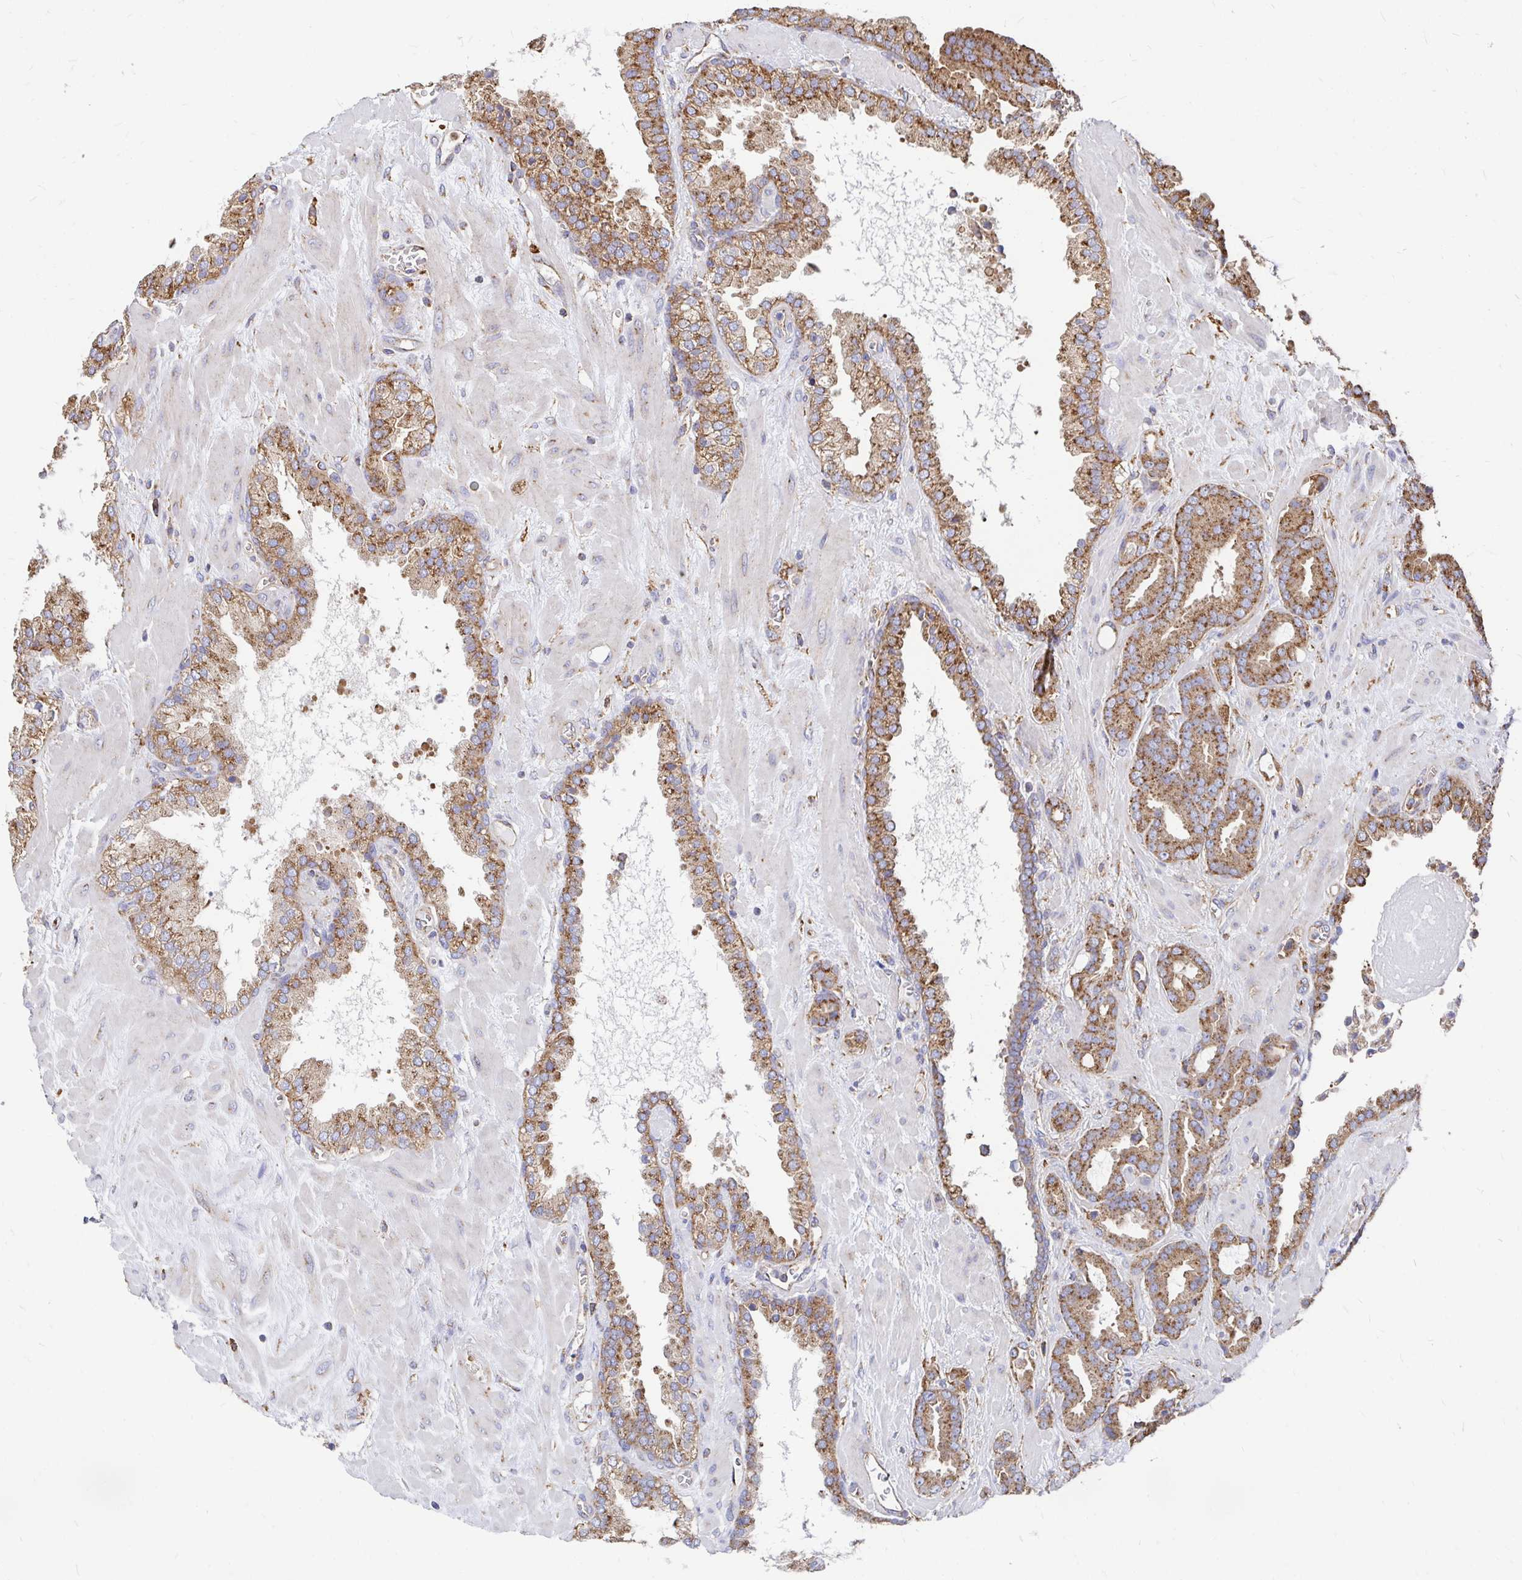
{"staining": {"intensity": "moderate", "quantity": ">75%", "location": "cytoplasmic/membranous"}, "tissue": "prostate cancer", "cell_type": "Tumor cells", "image_type": "cancer", "snomed": [{"axis": "morphology", "description": "Adenocarcinoma, Low grade"}, {"axis": "topography", "description": "Prostate"}], "caption": "Tumor cells show medium levels of moderate cytoplasmic/membranous positivity in about >75% of cells in prostate cancer (adenocarcinoma (low-grade)).", "gene": "CLTC", "patient": {"sex": "male", "age": 62}}